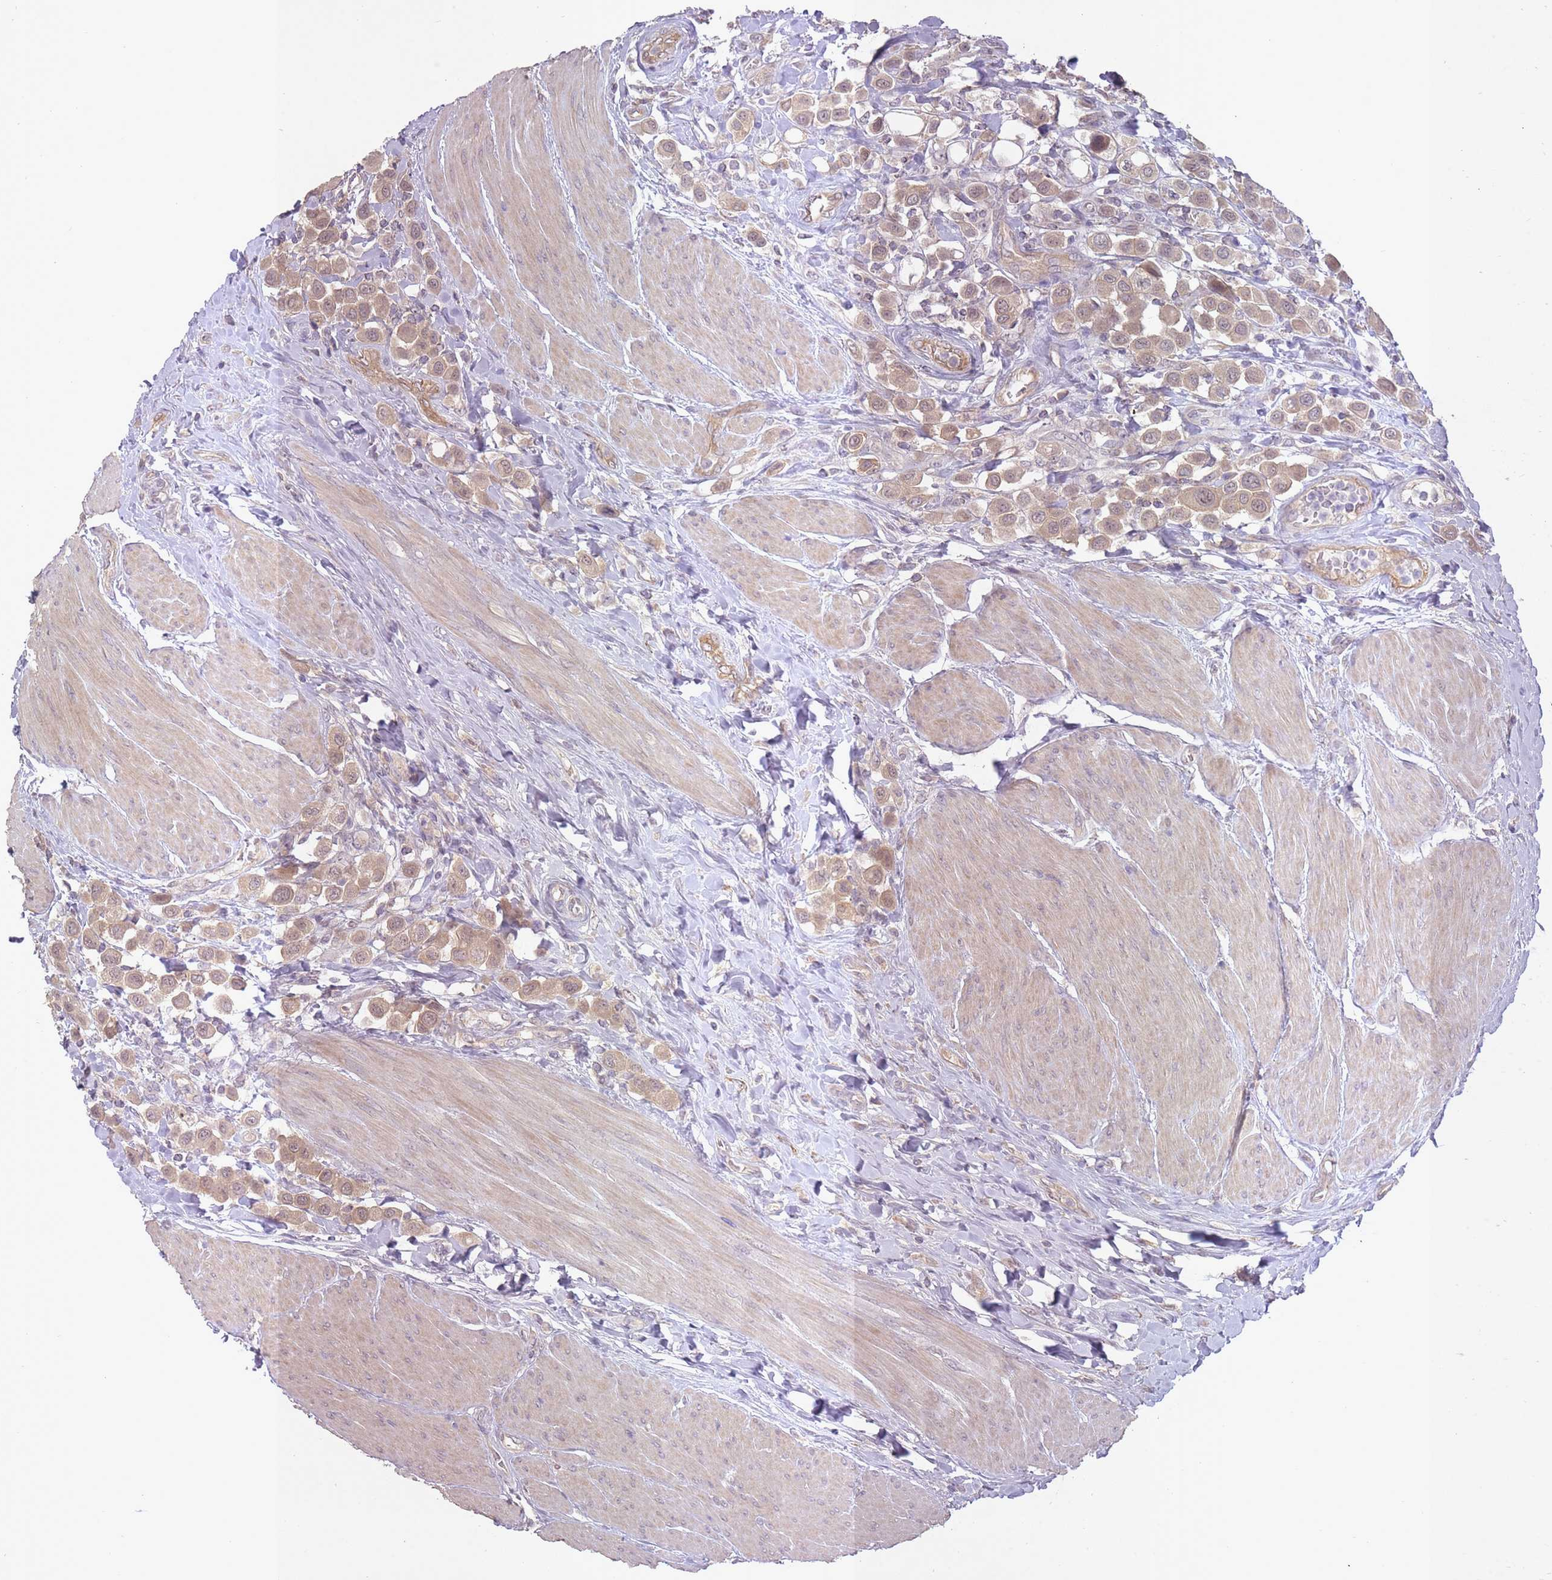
{"staining": {"intensity": "moderate", "quantity": "25%-75%", "location": "cytoplasmic/membranous,nuclear"}, "tissue": "urothelial cancer", "cell_type": "Tumor cells", "image_type": "cancer", "snomed": [{"axis": "morphology", "description": "Urothelial carcinoma, High grade"}, {"axis": "topography", "description": "Urinary bladder"}], "caption": "A high-resolution image shows immunohistochemistry (IHC) staining of urothelial cancer, which demonstrates moderate cytoplasmic/membranous and nuclear staining in about 25%-75% of tumor cells.", "gene": "LRATD2", "patient": {"sex": "male", "age": 50}}